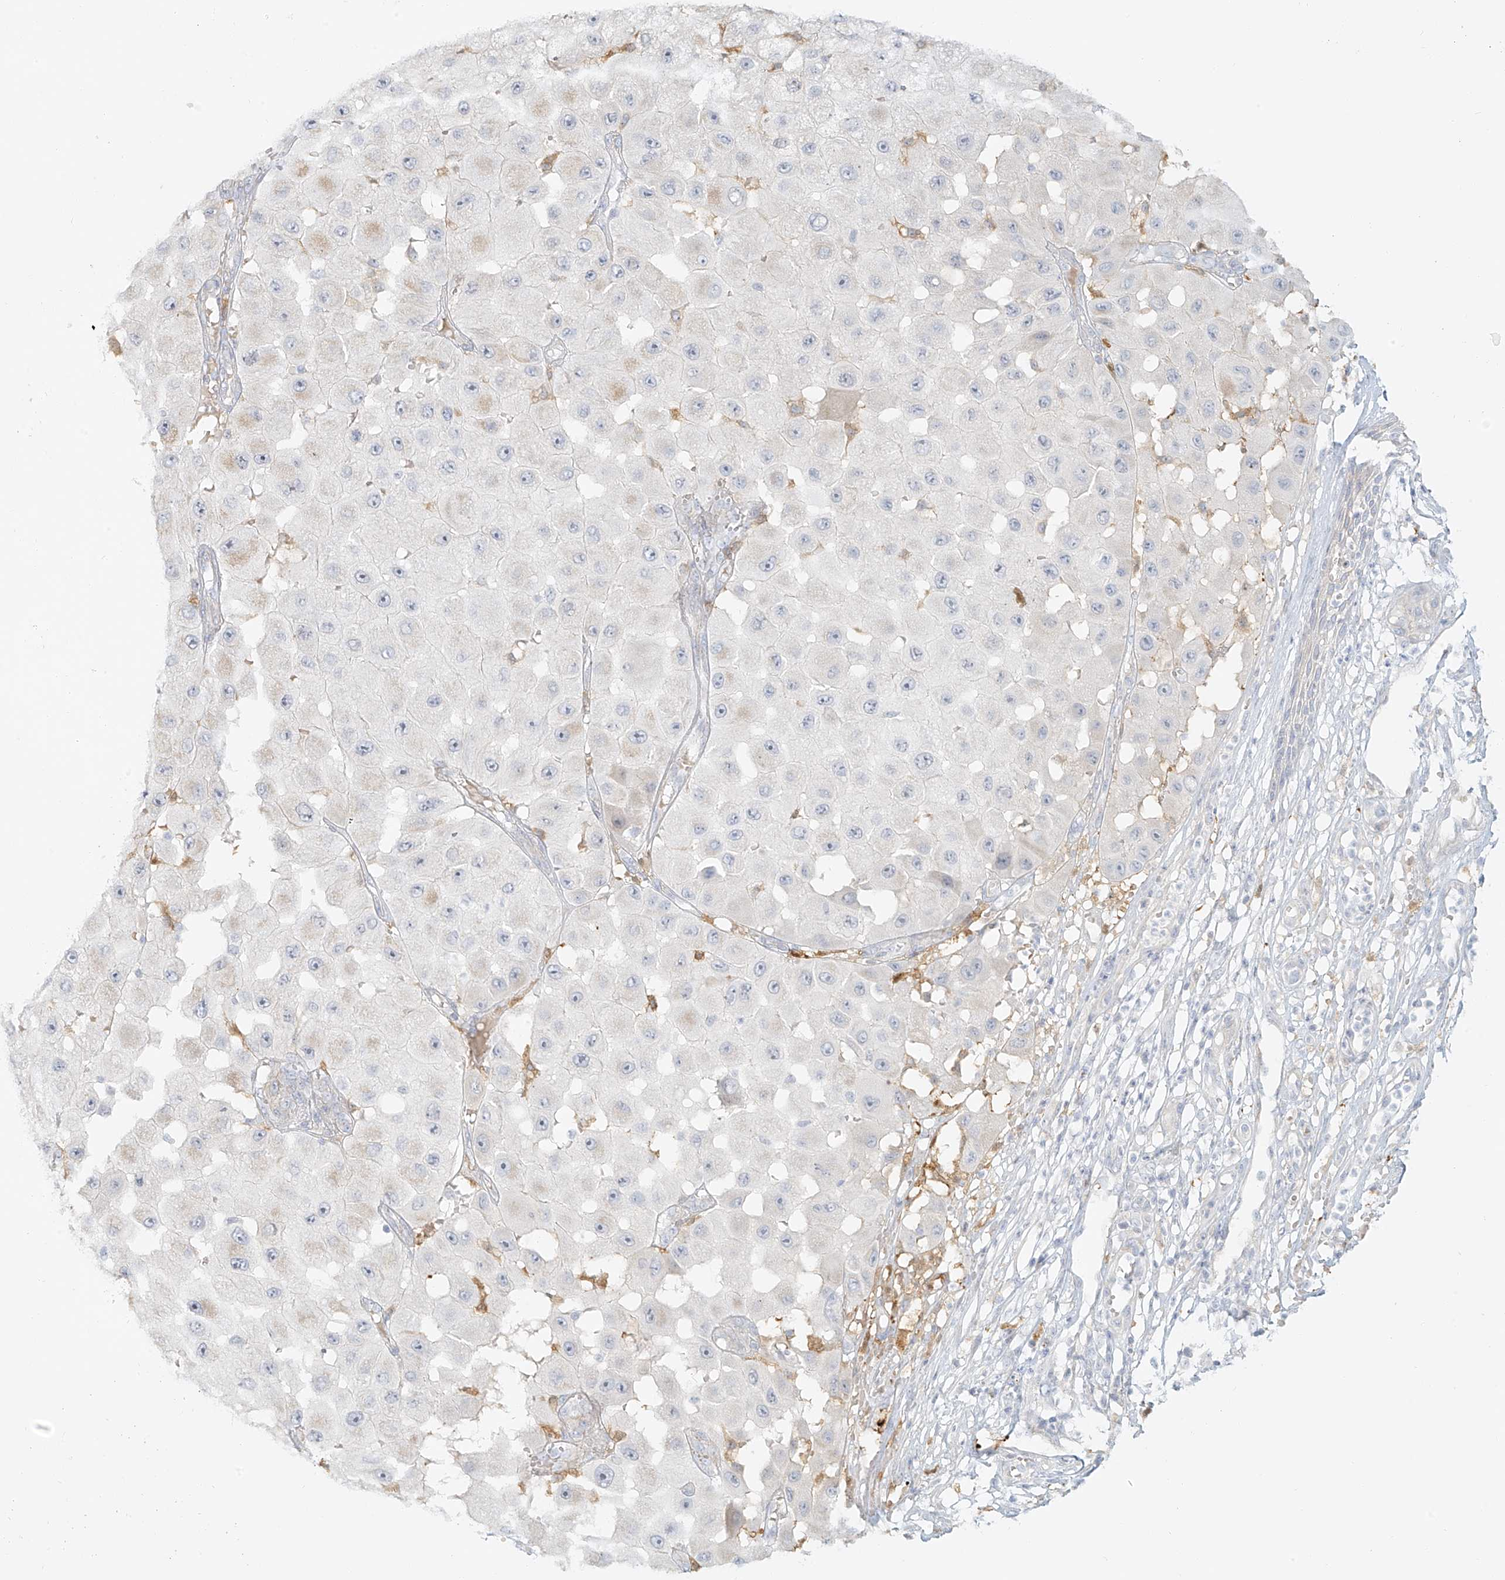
{"staining": {"intensity": "negative", "quantity": "none", "location": "none"}, "tissue": "melanoma", "cell_type": "Tumor cells", "image_type": "cancer", "snomed": [{"axis": "morphology", "description": "Malignant melanoma, NOS"}, {"axis": "topography", "description": "Skin"}], "caption": "IHC photomicrograph of neoplastic tissue: human malignant melanoma stained with DAB (3,3'-diaminobenzidine) displays no significant protein positivity in tumor cells.", "gene": "UPK1B", "patient": {"sex": "female", "age": 81}}